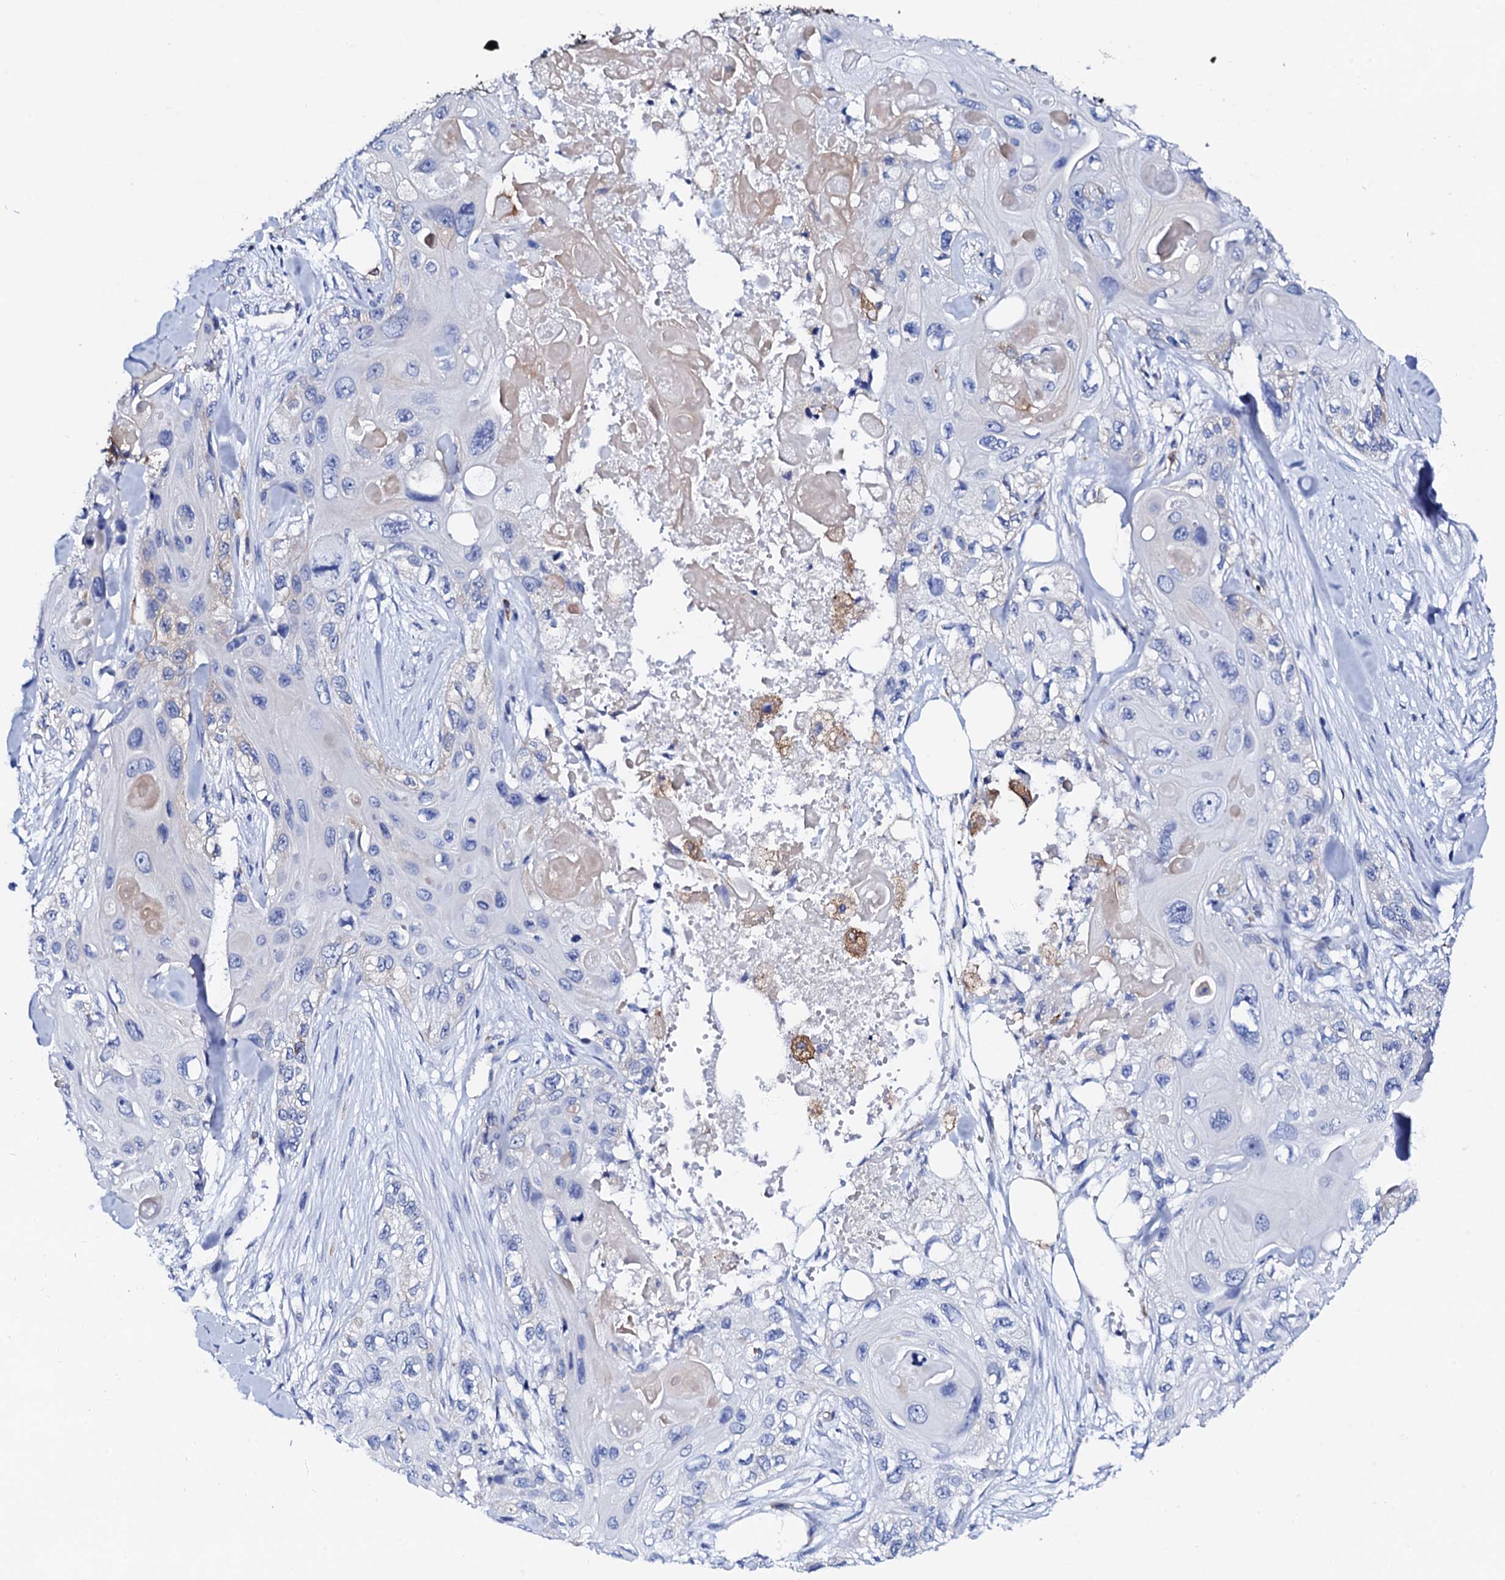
{"staining": {"intensity": "negative", "quantity": "none", "location": "none"}, "tissue": "skin cancer", "cell_type": "Tumor cells", "image_type": "cancer", "snomed": [{"axis": "morphology", "description": "Normal tissue, NOS"}, {"axis": "morphology", "description": "Squamous cell carcinoma, NOS"}, {"axis": "topography", "description": "Skin"}], "caption": "A photomicrograph of skin squamous cell carcinoma stained for a protein exhibits no brown staining in tumor cells. Nuclei are stained in blue.", "gene": "GLB1L3", "patient": {"sex": "male", "age": 72}}